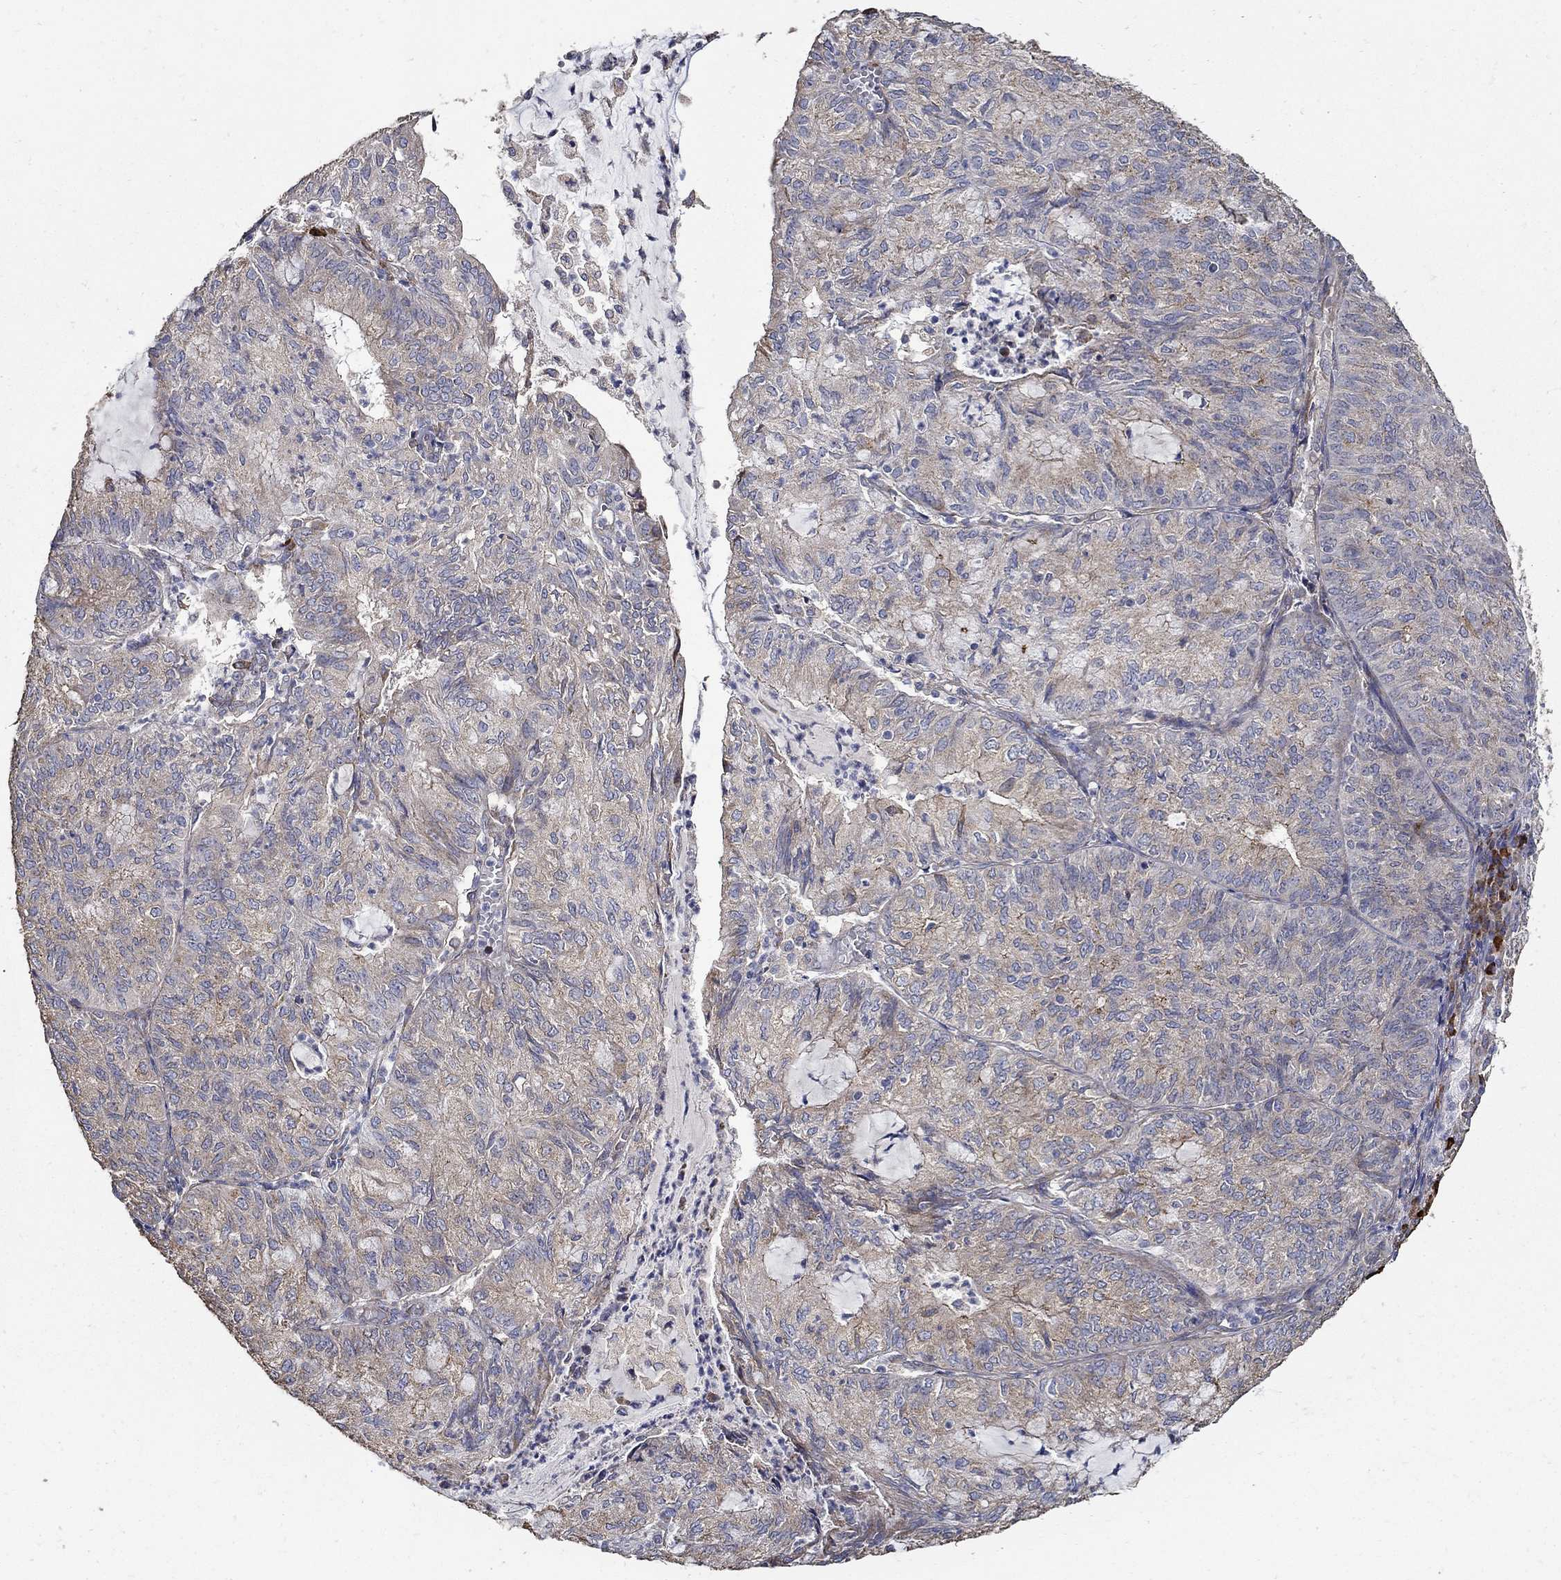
{"staining": {"intensity": "weak", "quantity": "25%-75%", "location": "cytoplasmic/membranous"}, "tissue": "endometrial cancer", "cell_type": "Tumor cells", "image_type": "cancer", "snomed": [{"axis": "morphology", "description": "Adenocarcinoma, NOS"}, {"axis": "topography", "description": "Endometrium"}], "caption": "This micrograph reveals IHC staining of endometrial cancer, with low weak cytoplasmic/membranous positivity in about 25%-75% of tumor cells.", "gene": "EMILIN3", "patient": {"sex": "female", "age": 82}}